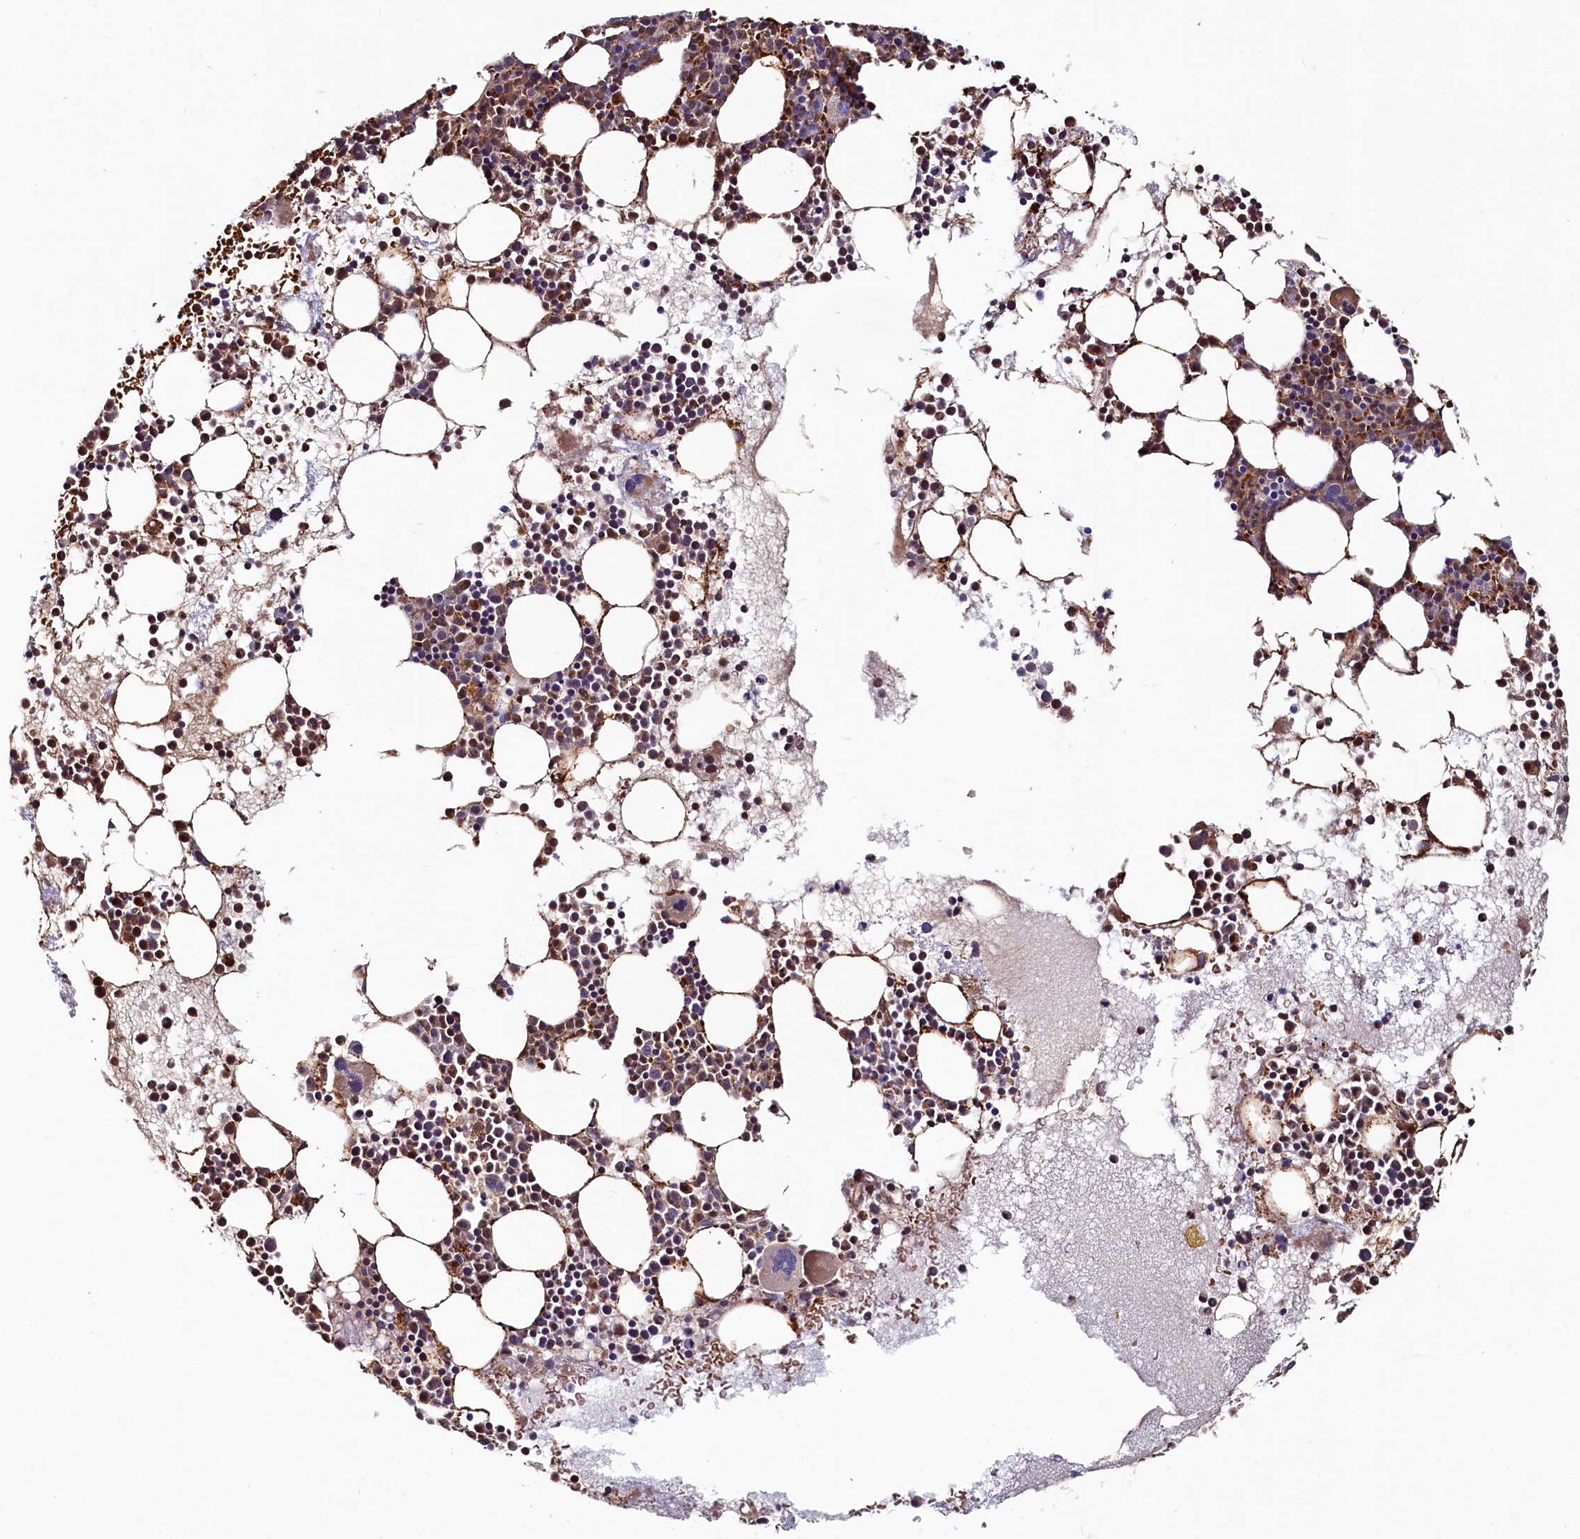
{"staining": {"intensity": "strong", "quantity": "25%-75%", "location": "cytoplasmic/membranous"}, "tissue": "bone marrow", "cell_type": "Hematopoietic cells", "image_type": "normal", "snomed": [{"axis": "morphology", "description": "Normal tissue, NOS"}, {"axis": "topography", "description": "Bone marrow"}], "caption": "Strong cytoplasmic/membranous expression is present in about 25%-75% of hematopoietic cells in normal bone marrow.", "gene": "ASTE1", "patient": {"sex": "female", "age": 76}}